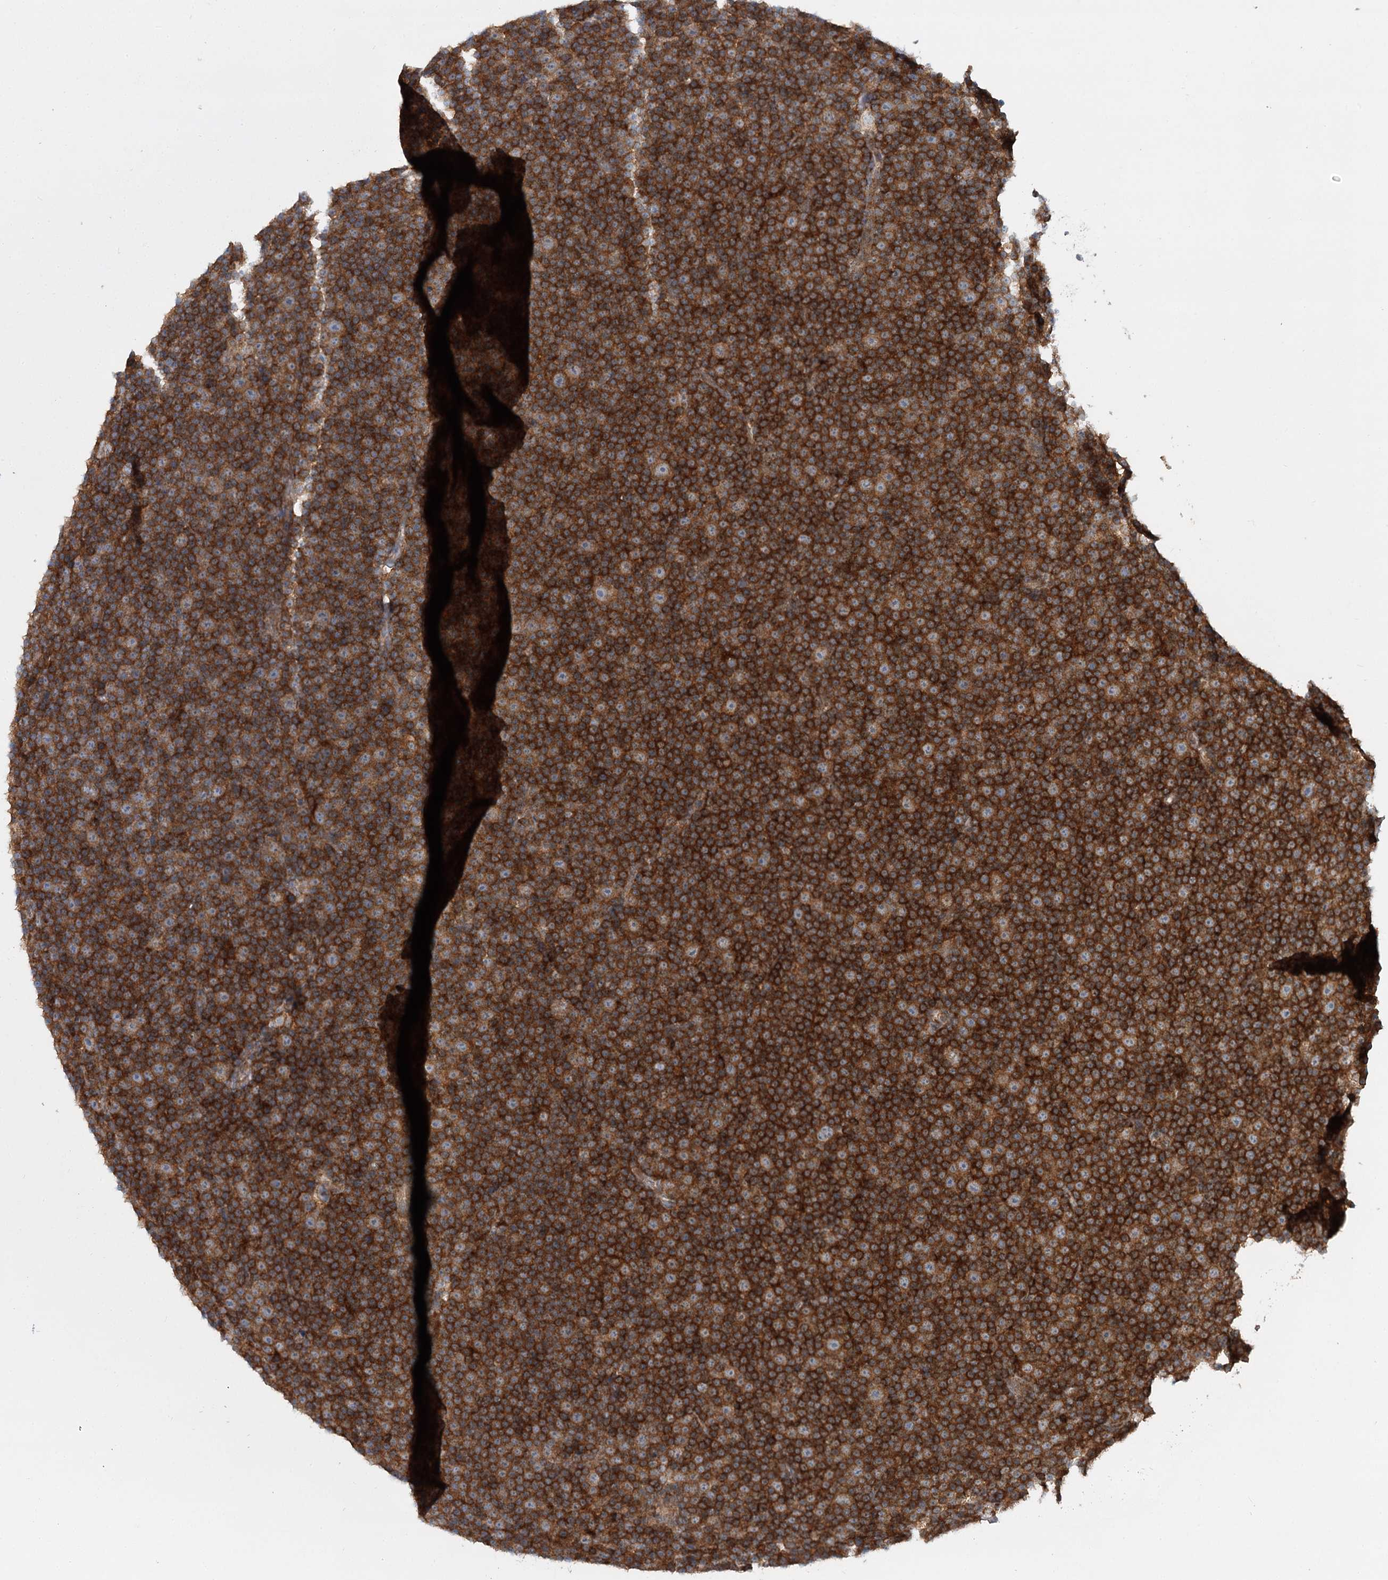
{"staining": {"intensity": "strong", "quantity": ">75%", "location": "cytoplasmic/membranous"}, "tissue": "lymphoma", "cell_type": "Tumor cells", "image_type": "cancer", "snomed": [{"axis": "morphology", "description": "Malignant lymphoma, non-Hodgkin's type, Low grade"}, {"axis": "topography", "description": "Lymph node"}], "caption": "Malignant lymphoma, non-Hodgkin's type (low-grade) was stained to show a protein in brown. There is high levels of strong cytoplasmic/membranous staining in about >75% of tumor cells. (DAB (3,3'-diaminobenzidine) = brown stain, brightfield microscopy at high magnification).", "gene": "C12orf4", "patient": {"sex": "female", "age": 67}}